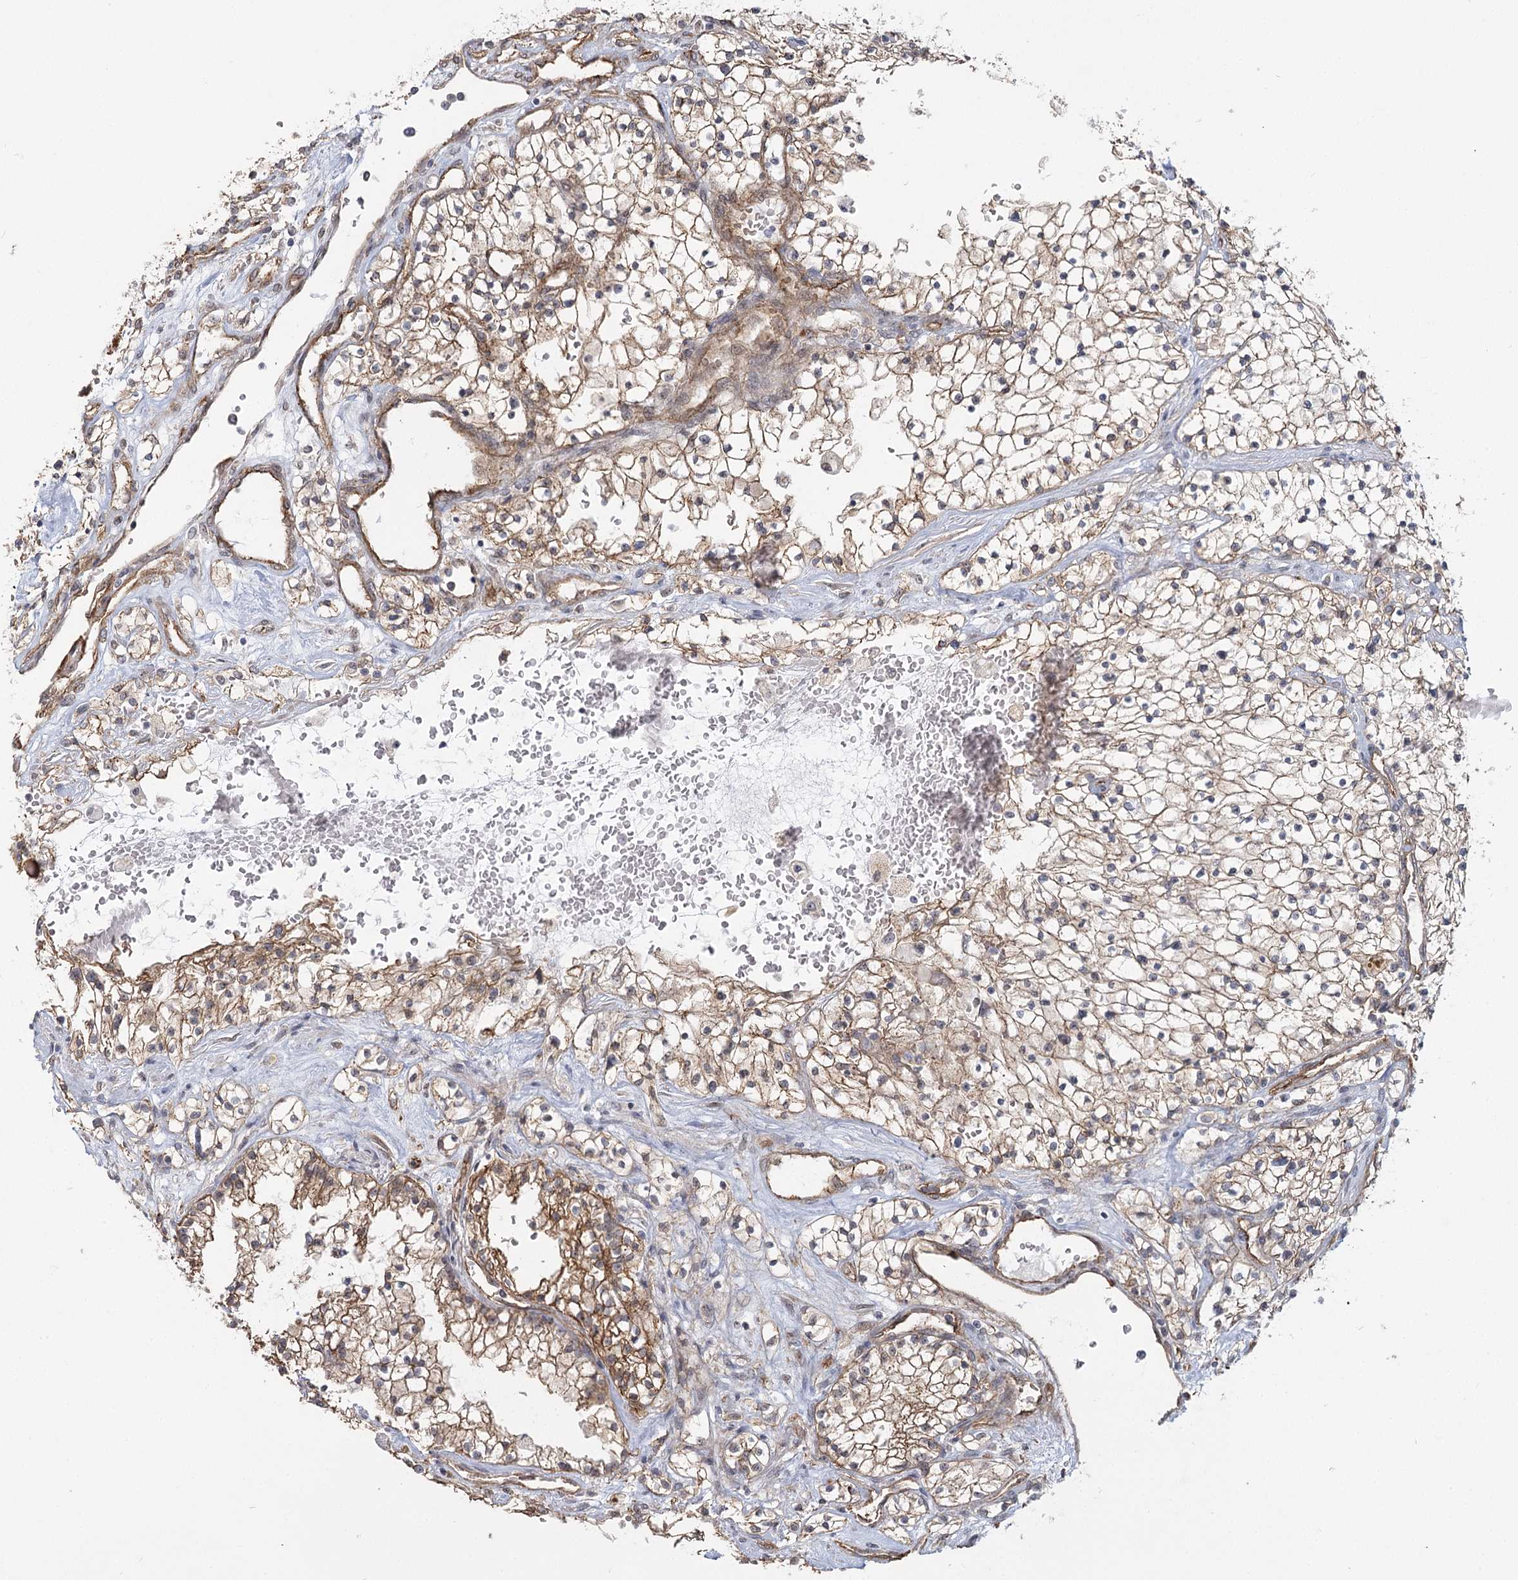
{"staining": {"intensity": "moderate", "quantity": ">75%", "location": "cytoplasmic/membranous"}, "tissue": "renal cancer", "cell_type": "Tumor cells", "image_type": "cancer", "snomed": [{"axis": "morphology", "description": "Normal tissue, NOS"}, {"axis": "morphology", "description": "Adenocarcinoma, NOS"}, {"axis": "topography", "description": "Kidney"}], "caption": "IHC photomicrograph of neoplastic tissue: human renal cancer (adenocarcinoma) stained using IHC demonstrates medium levels of moderate protein expression localized specifically in the cytoplasmic/membranous of tumor cells, appearing as a cytoplasmic/membranous brown color.", "gene": "RPP14", "patient": {"sex": "male", "age": 68}}